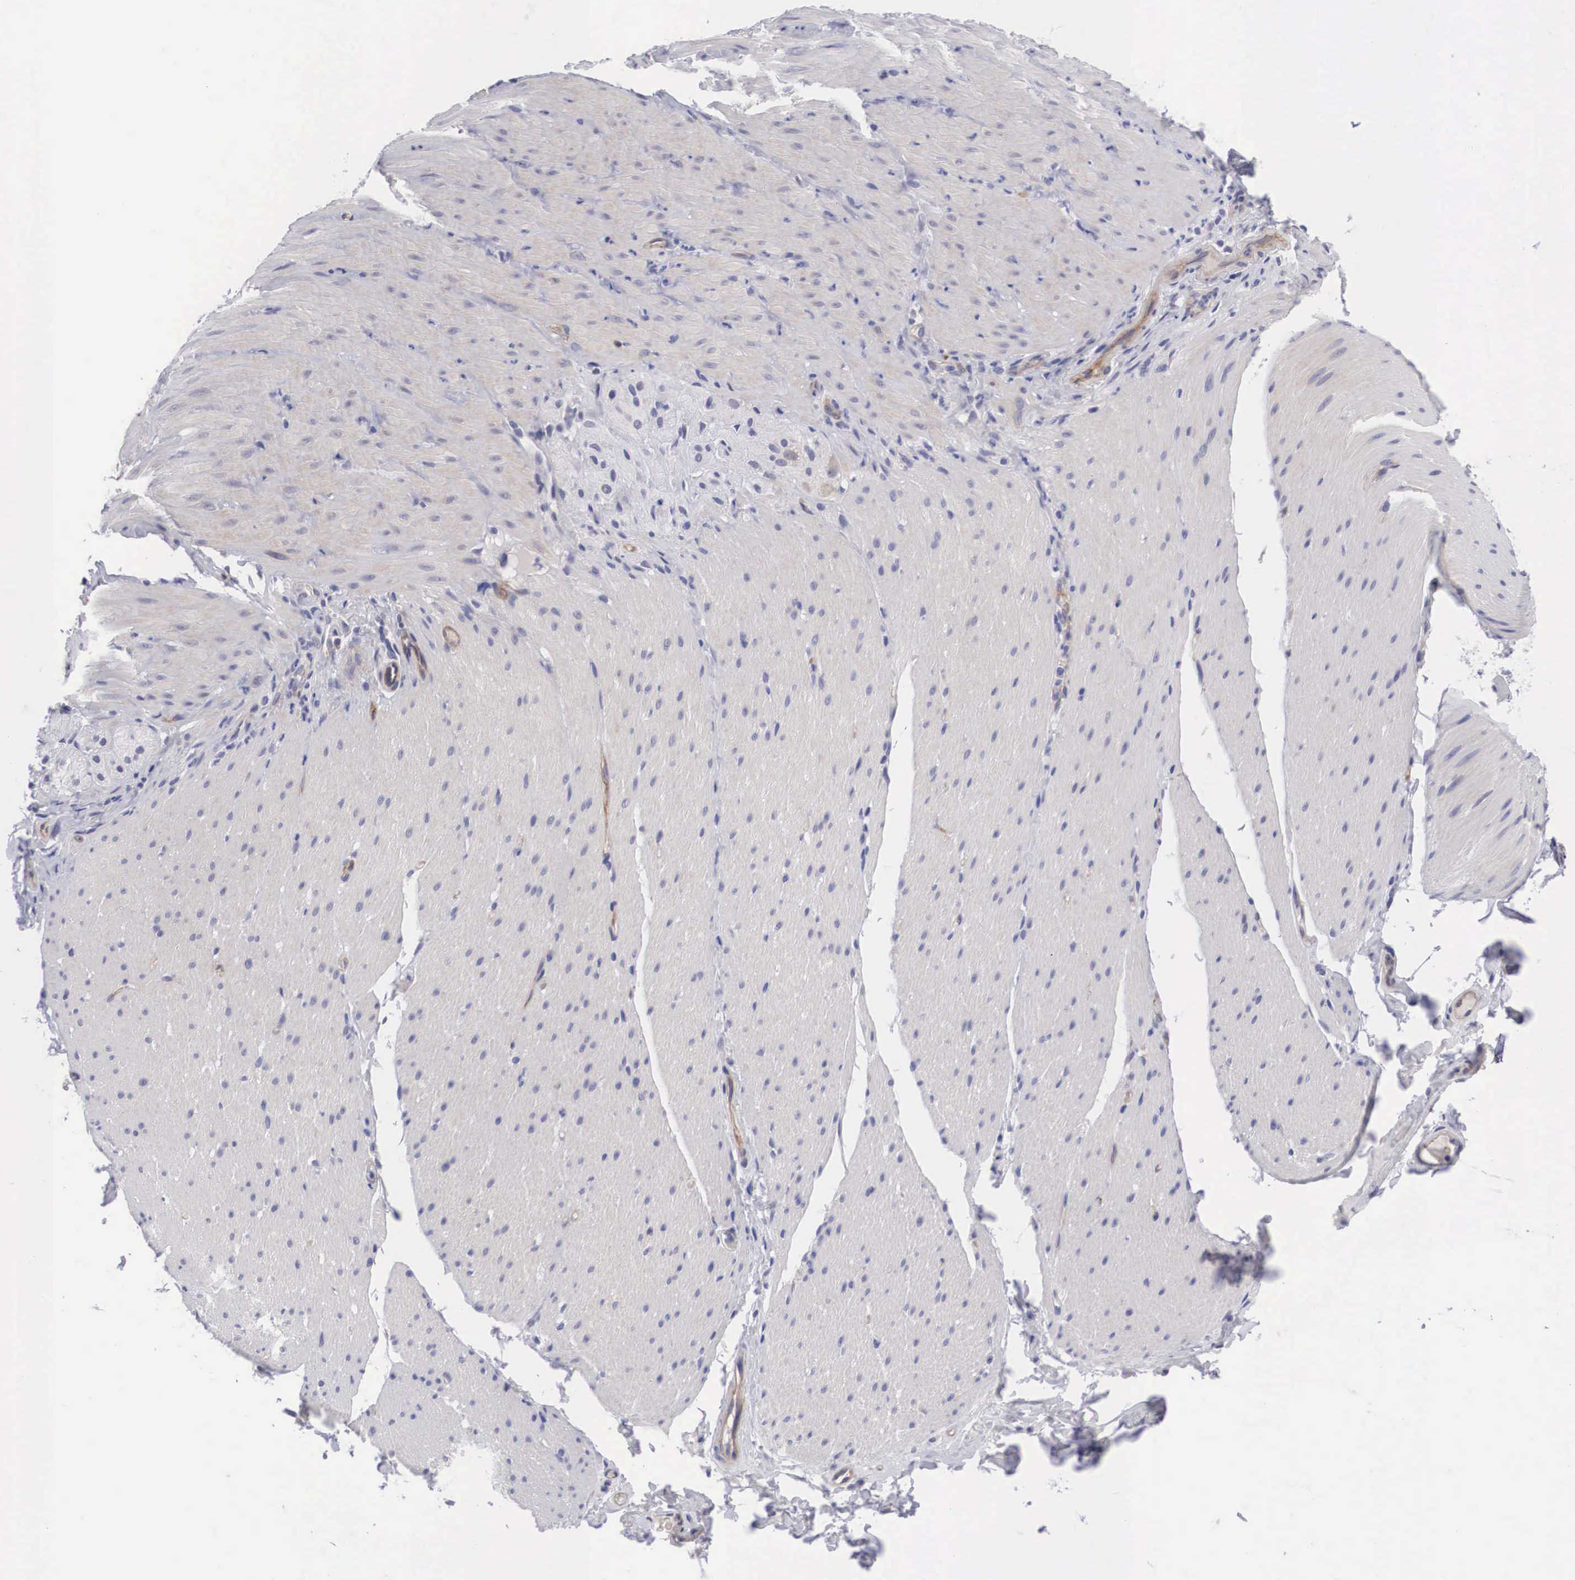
{"staining": {"intensity": "negative", "quantity": "none", "location": "none"}, "tissue": "smooth muscle", "cell_type": "Smooth muscle cells", "image_type": "normal", "snomed": [{"axis": "morphology", "description": "Normal tissue, NOS"}, {"axis": "topography", "description": "Duodenum"}], "caption": "This image is of unremarkable smooth muscle stained with immunohistochemistry to label a protein in brown with the nuclei are counter-stained blue. There is no staining in smooth muscle cells. (DAB (3,3'-diaminobenzidine) IHC with hematoxylin counter stain).", "gene": "MAST4", "patient": {"sex": "male", "age": 63}}